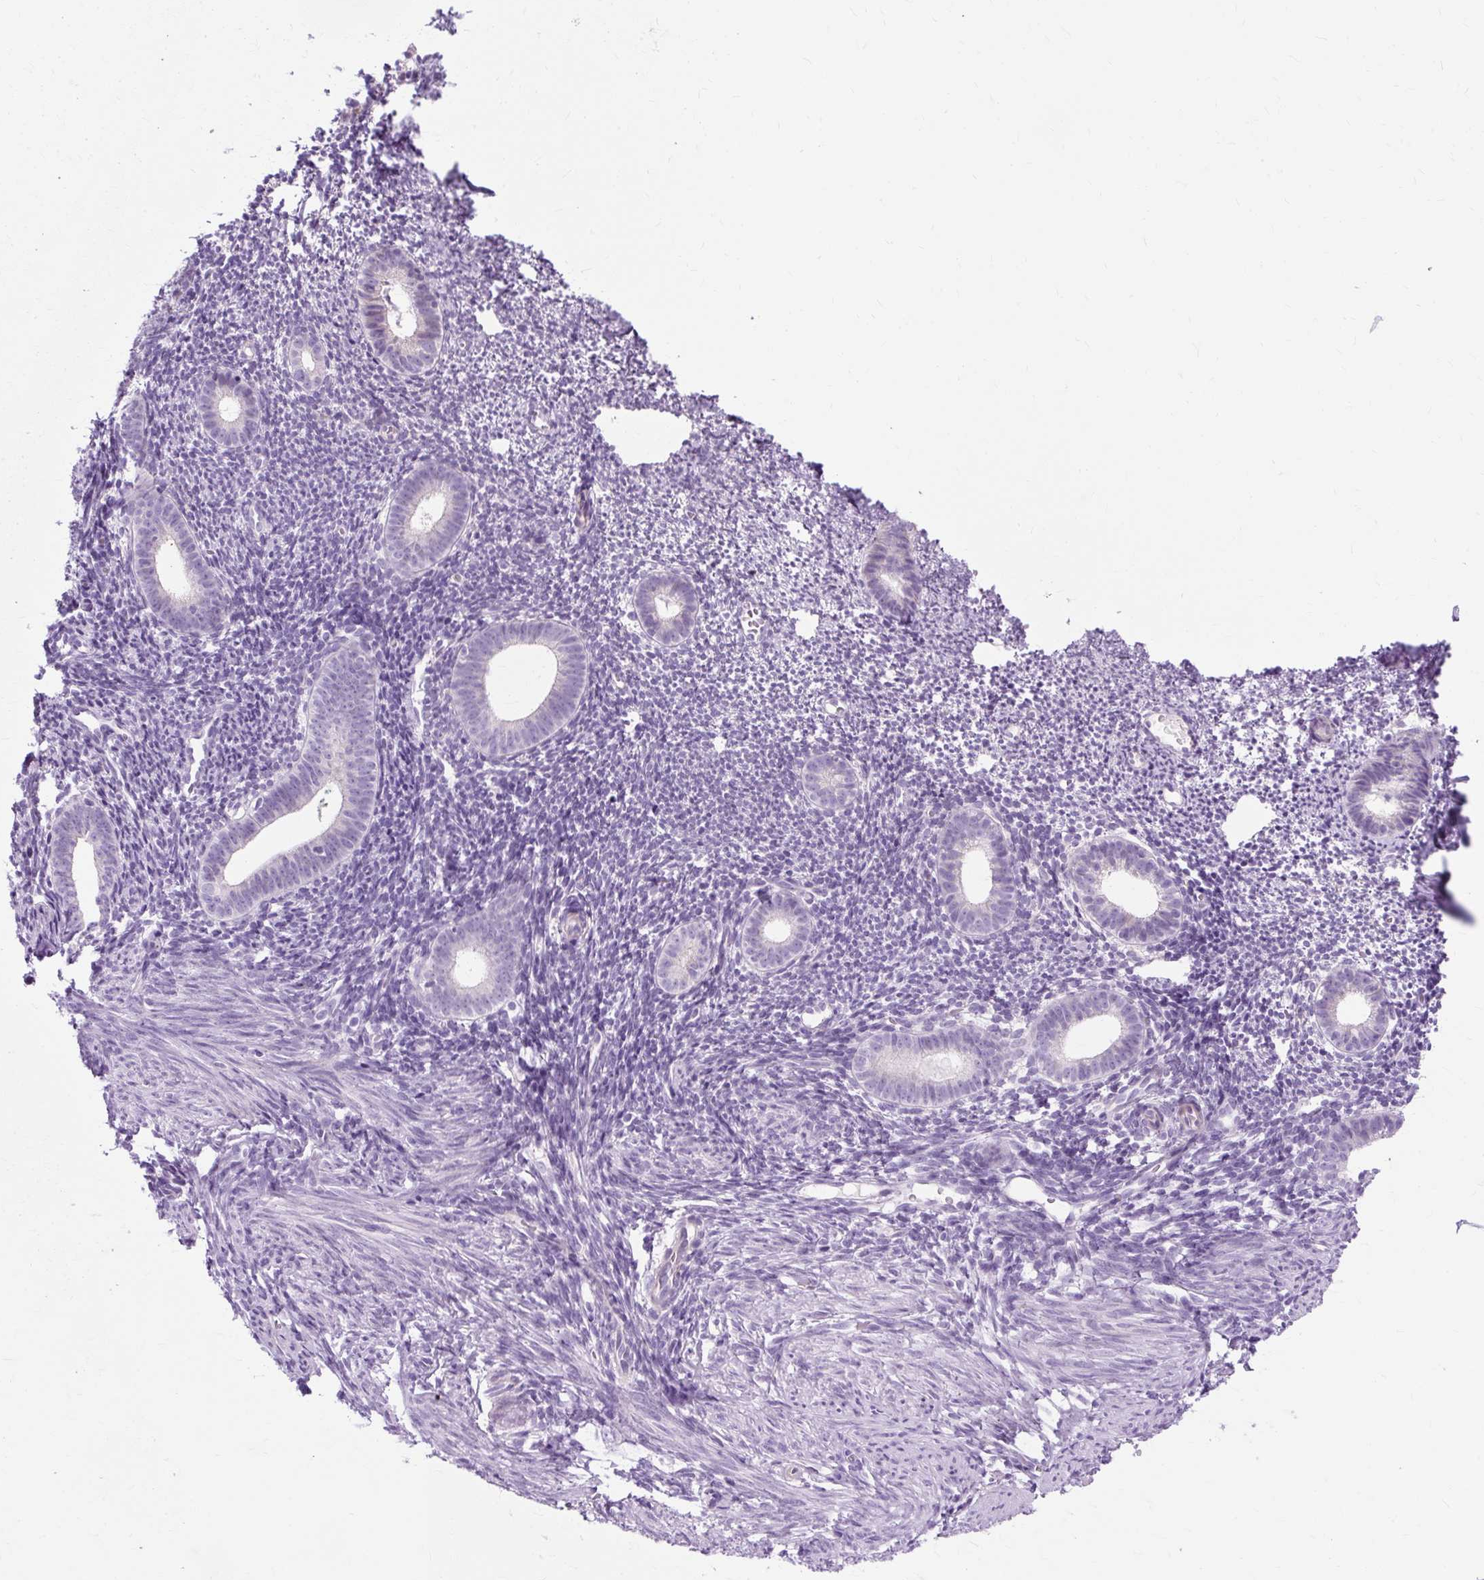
{"staining": {"intensity": "negative", "quantity": "none", "location": "none"}, "tissue": "endometrium", "cell_type": "Cells in endometrial stroma", "image_type": "normal", "snomed": [{"axis": "morphology", "description": "Normal tissue, NOS"}, {"axis": "topography", "description": "Endometrium"}], "caption": "This is a histopathology image of immunohistochemistry (IHC) staining of unremarkable endometrium, which shows no staining in cells in endometrial stroma. (Immunohistochemistry, brightfield microscopy, high magnification).", "gene": "TMEM89", "patient": {"sex": "female", "age": 39}}